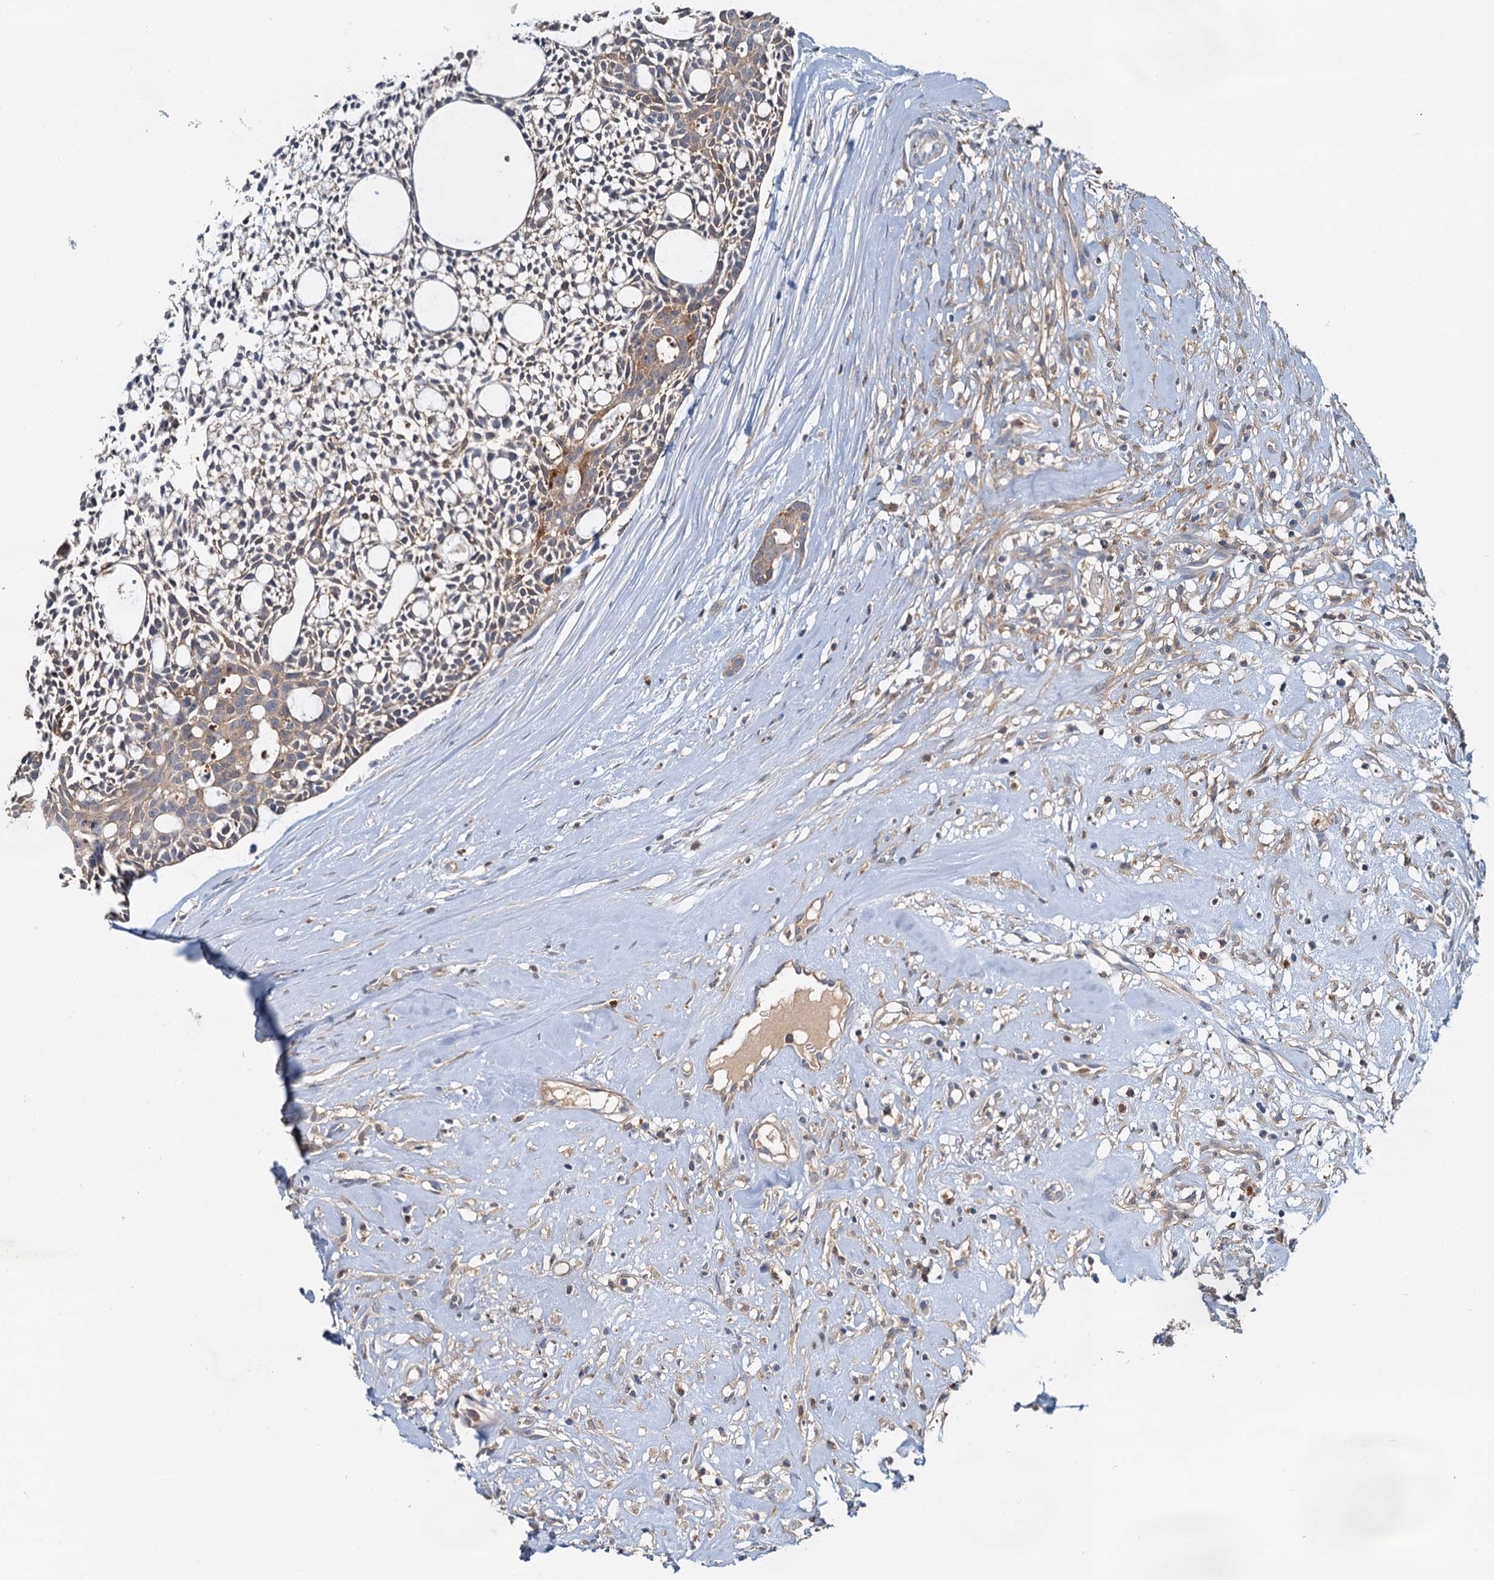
{"staining": {"intensity": "weak", "quantity": "<25%", "location": "cytoplasmic/membranous"}, "tissue": "head and neck cancer", "cell_type": "Tumor cells", "image_type": "cancer", "snomed": [{"axis": "morphology", "description": "Adenocarcinoma, NOS"}, {"axis": "topography", "description": "Subcutis"}, {"axis": "topography", "description": "Head-Neck"}], "caption": "DAB (3,3'-diaminobenzidine) immunohistochemical staining of head and neck adenocarcinoma reveals no significant staining in tumor cells. (DAB (3,3'-diaminobenzidine) immunohistochemistry (IHC) visualized using brightfield microscopy, high magnification).", "gene": "TOLLIP", "patient": {"sex": "female", "age": 73}}